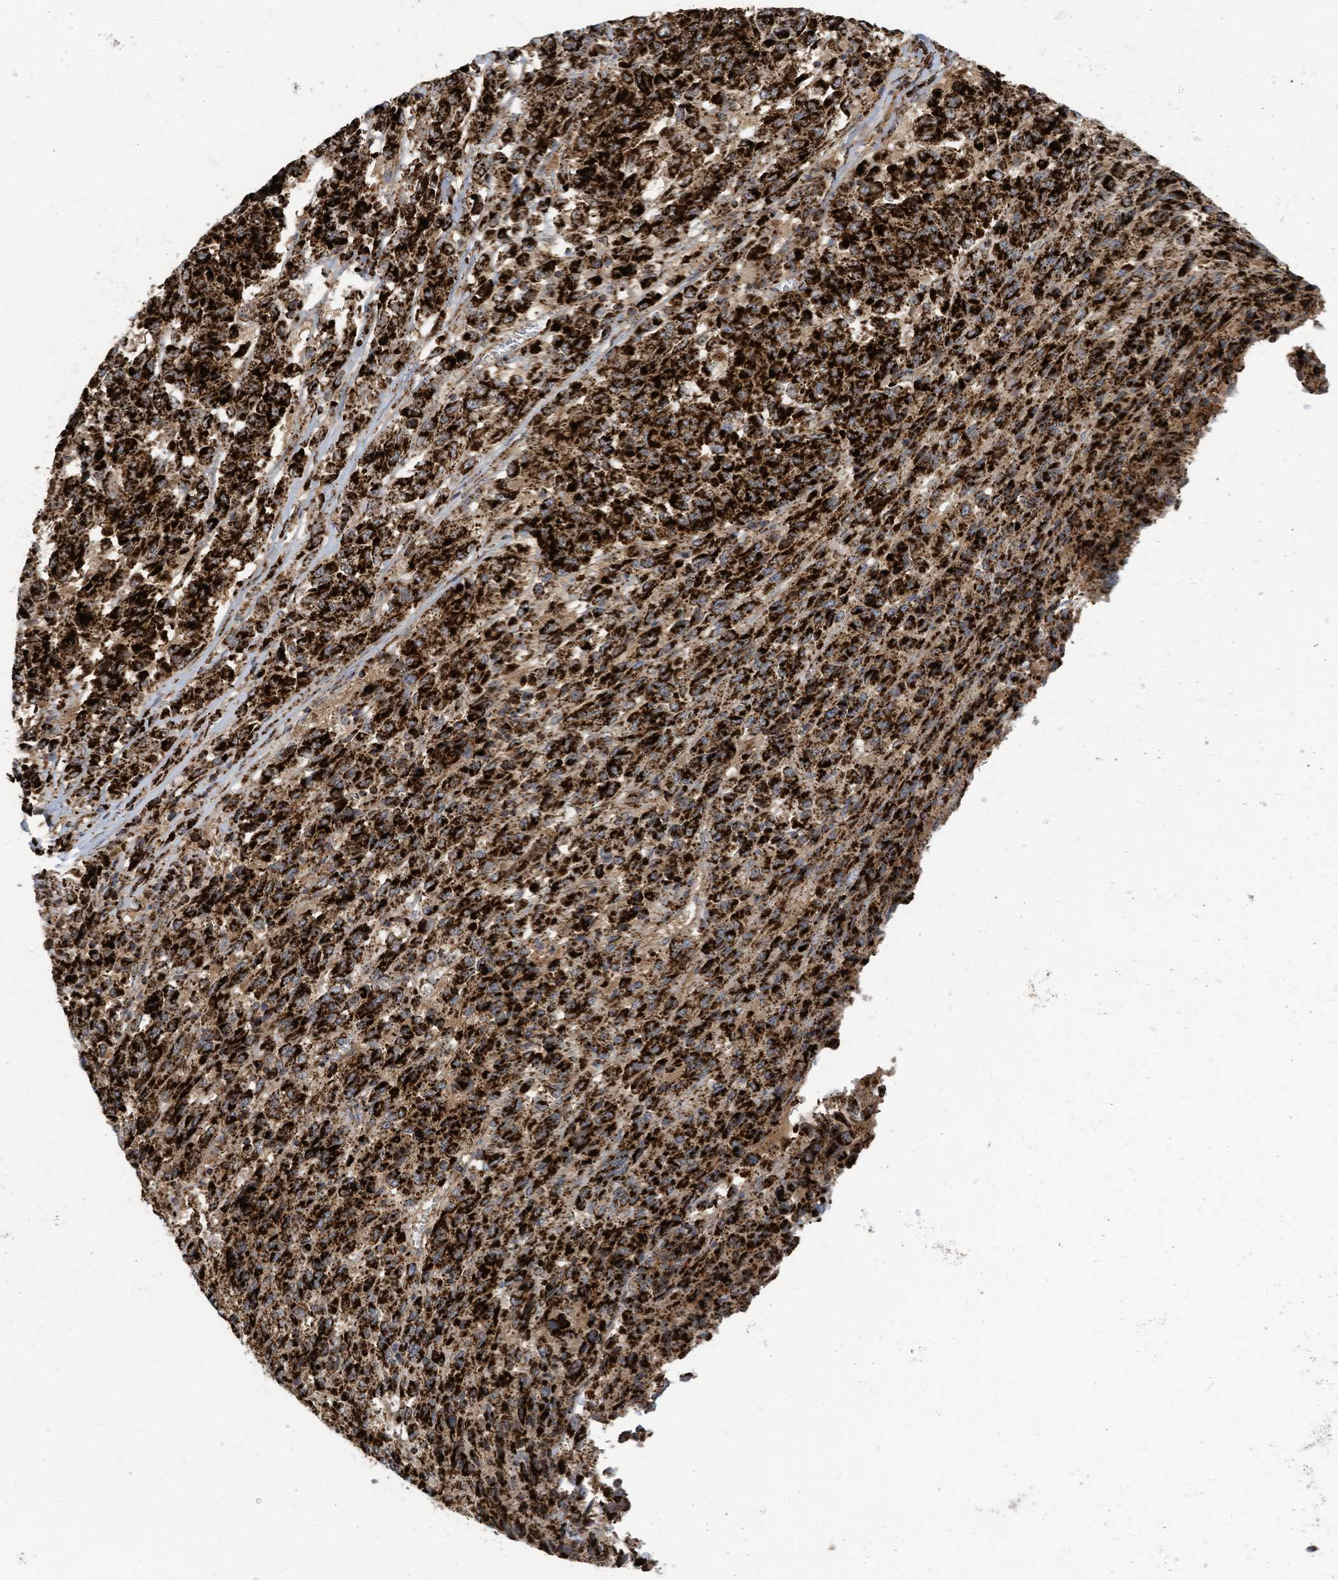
{"staining": {"intensity": "strong", "quantity": ">75%", "location": "cytoplasmic/membranous"}, "tissue": "melanoma", "cell_type": "Tumor cells", "image_type": "cancer", "snomed": [{"axis": "morphology", "description": "Malignant melanoma, Metastatic site"}, {"axis": "topography", "description": "Lung"}], "caption": "Strong cytoplasmic/membranous staining is identified in about >75% of tumor cells in melanoma.", "gene": "COX10", "patient": {"sex": "male", "age": 64}}